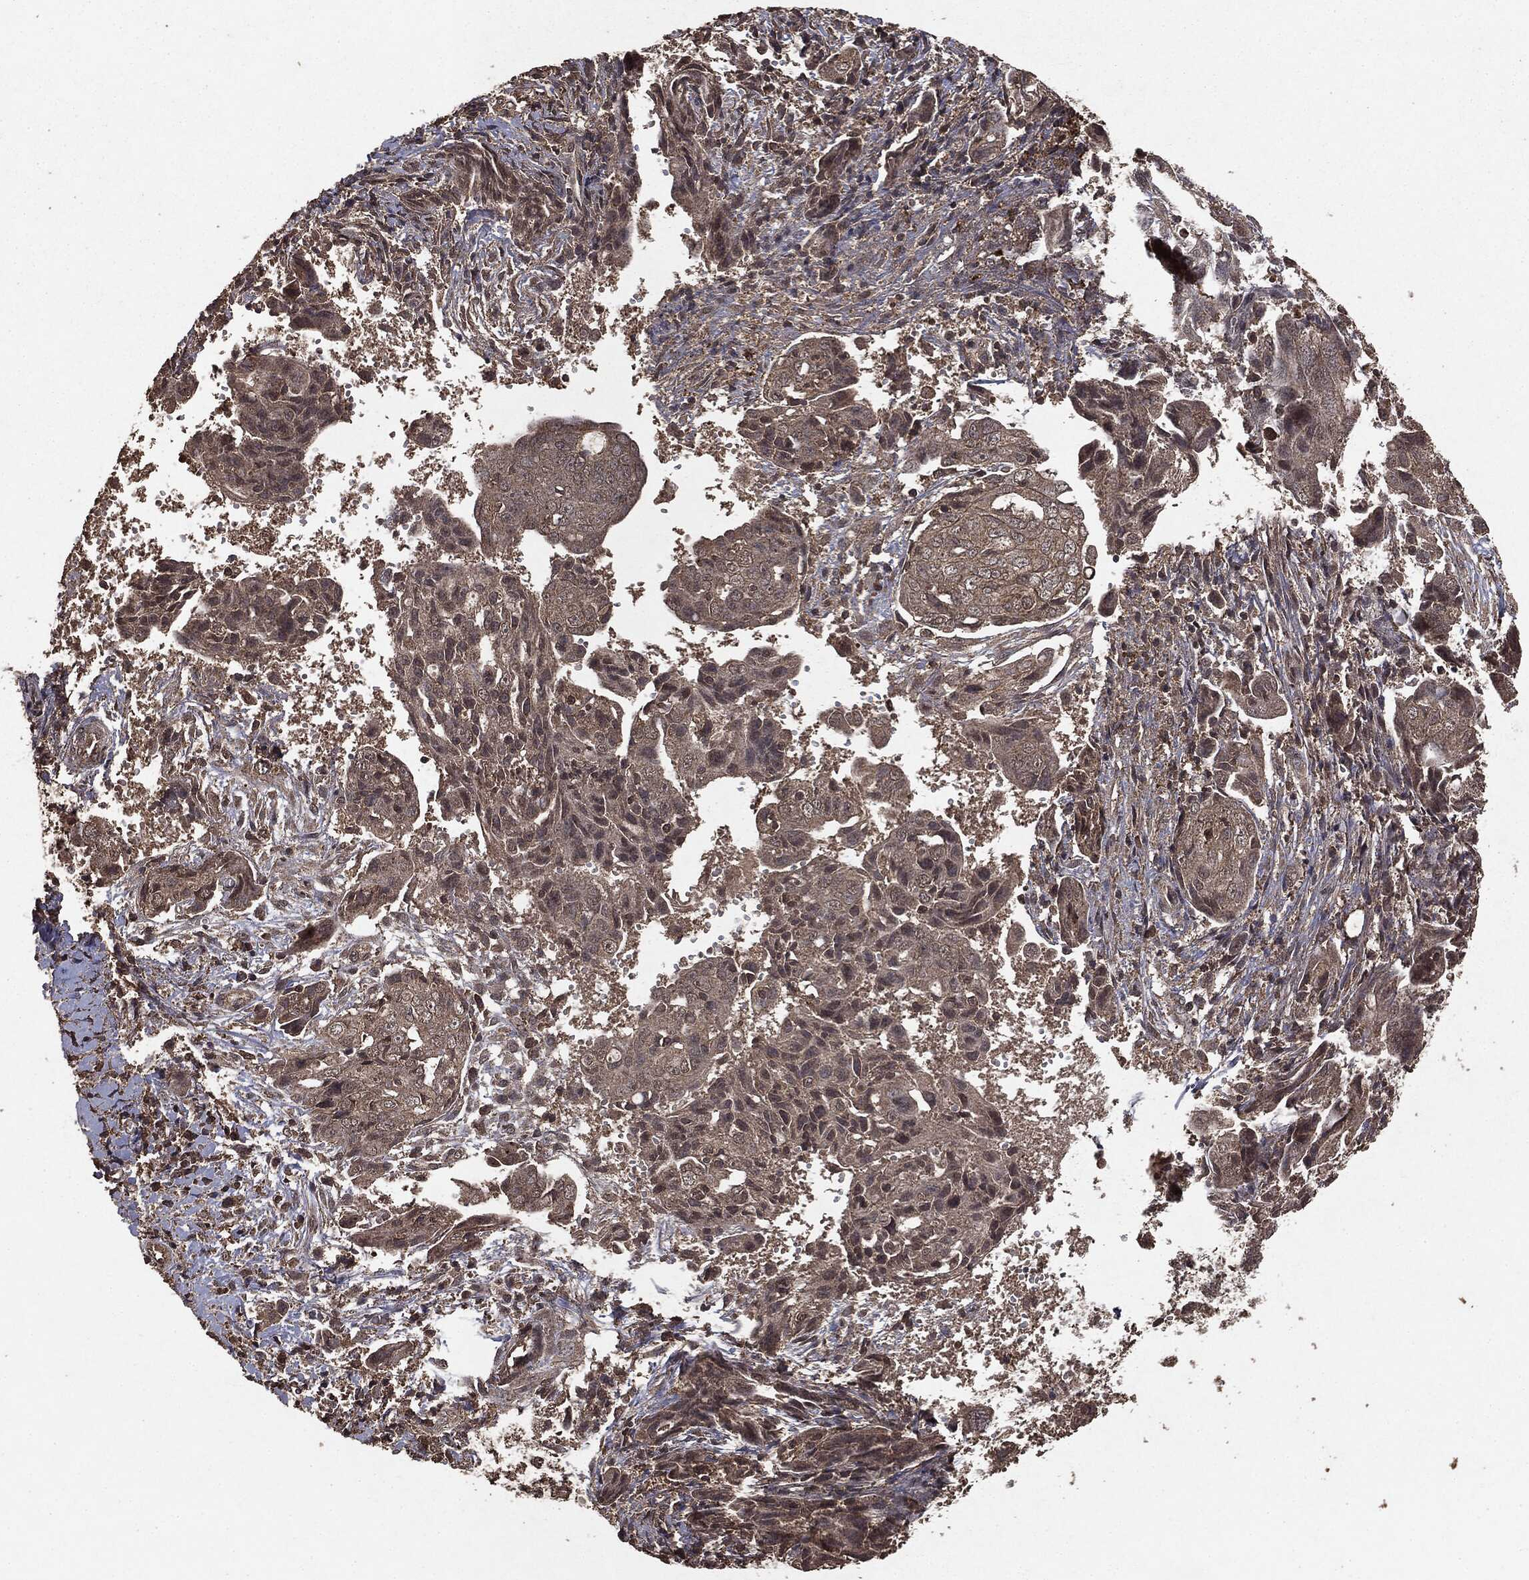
{"staining": {"intensity": "negative", "quantity": "none", "location": "none"}, "tissue": "ovarian cancer", "cell_type": "Tumor cells", "image_type": "cancer", "snomed": [{"axis": "morphology", "description": "Carcinoma, endometroid"}, {"axis": "topography", "description": "Ovary"}], "caption": "IHC of human ovarian endometroid carcinoma demonstrates no expression in tumor cells.", "gene": "NME1", "patient": {"sex": "female", "age": 70}}